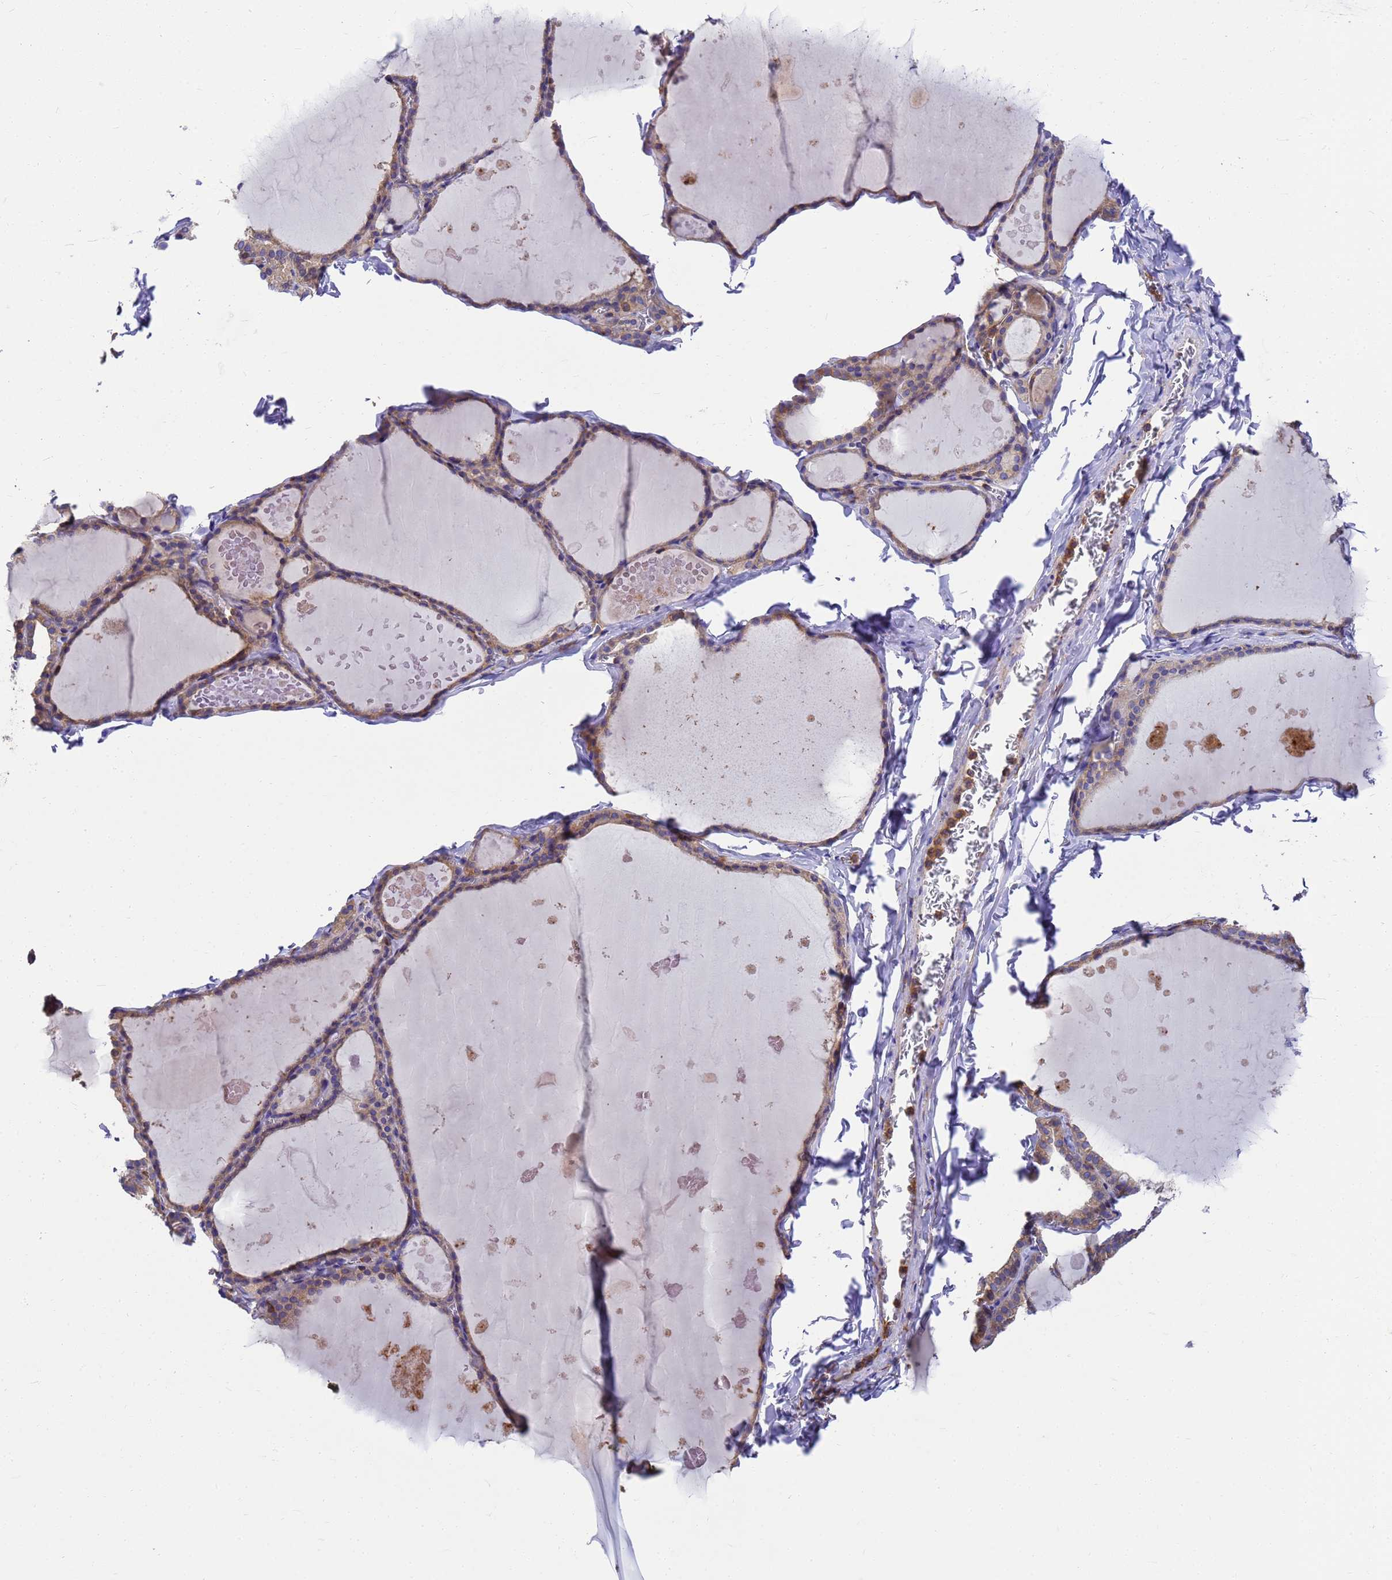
{"staining": {"intensity": "weak", "quantity": ">75%", "location": "cytoplasmic/membranous"}, "tissue": "thyroid gland", "cell_type": "Glandular cells", "image_type": "normal", "snomed": [{"axis": "morphology", "description": "Normal tissue, NOS"}, {"axis": "topography", "description": "Thyroid gland"}], "caption": "Unremarkable thyroid gland displays weak cytoplasmic/membranous staining in about >75% of glandular cells.", "gene": "ZNF235", "patient": {"sex": "male", "age": 56}}